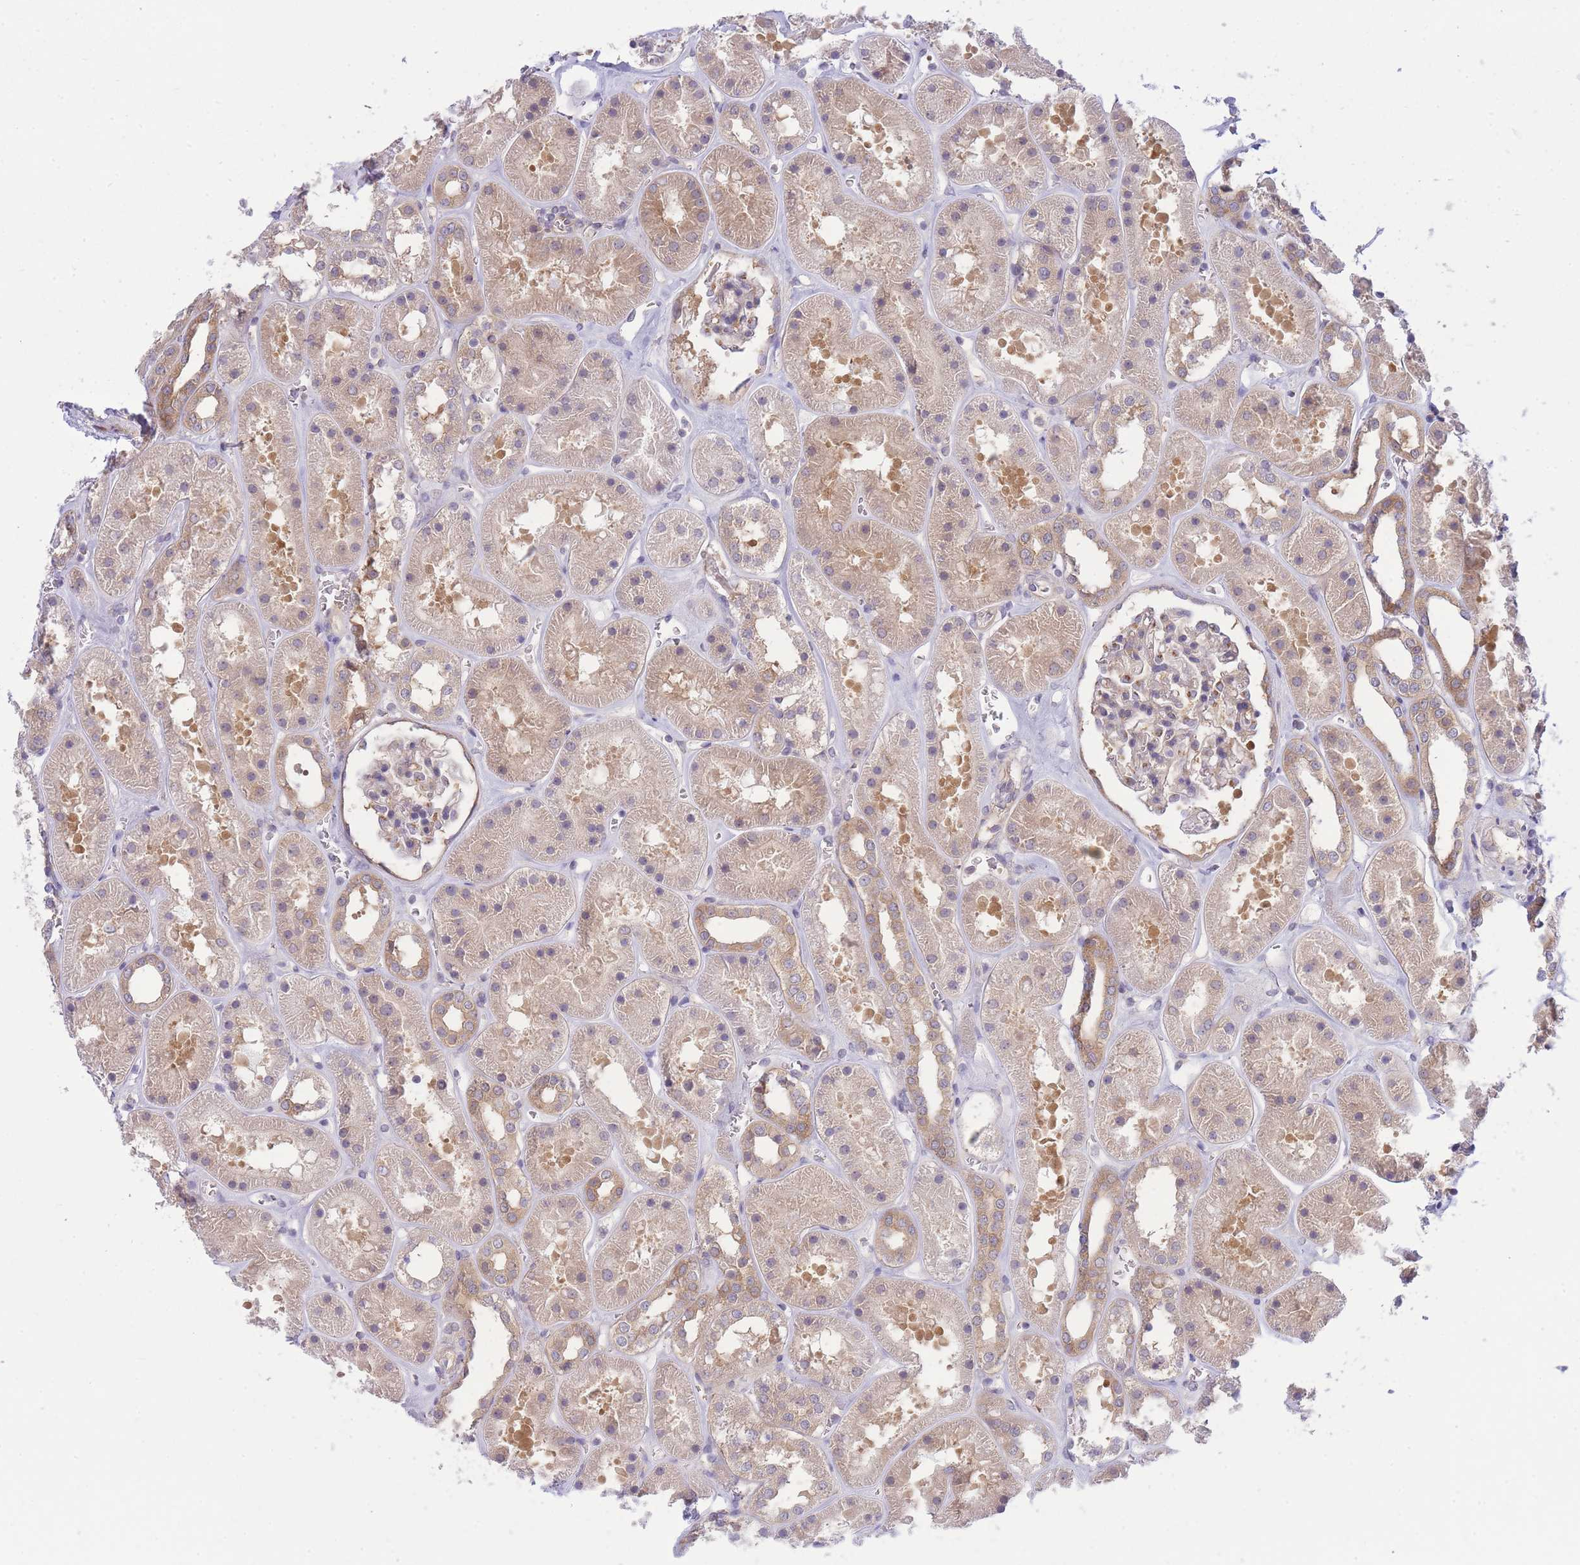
{"staining": {"intensity": "negative", "quantity": "none", "location": "none"}, "tissue": "kidney", "cell_type": "Cells in glomeruli", "image_type": "normal", "snomed": [{"axis": "morphology", "description": "Normal tissue, NOS"}, {"axis": "topography", "description": "Kidney"}], "caption": "High power microscopy histopathology image of an immunohistochemistry (IHC) micrograph of normal kidney, revealing no significant positivity in cells in glomeruli.", "gene": "PFDN6", "patient": {"sex": "female", "age": 41}}